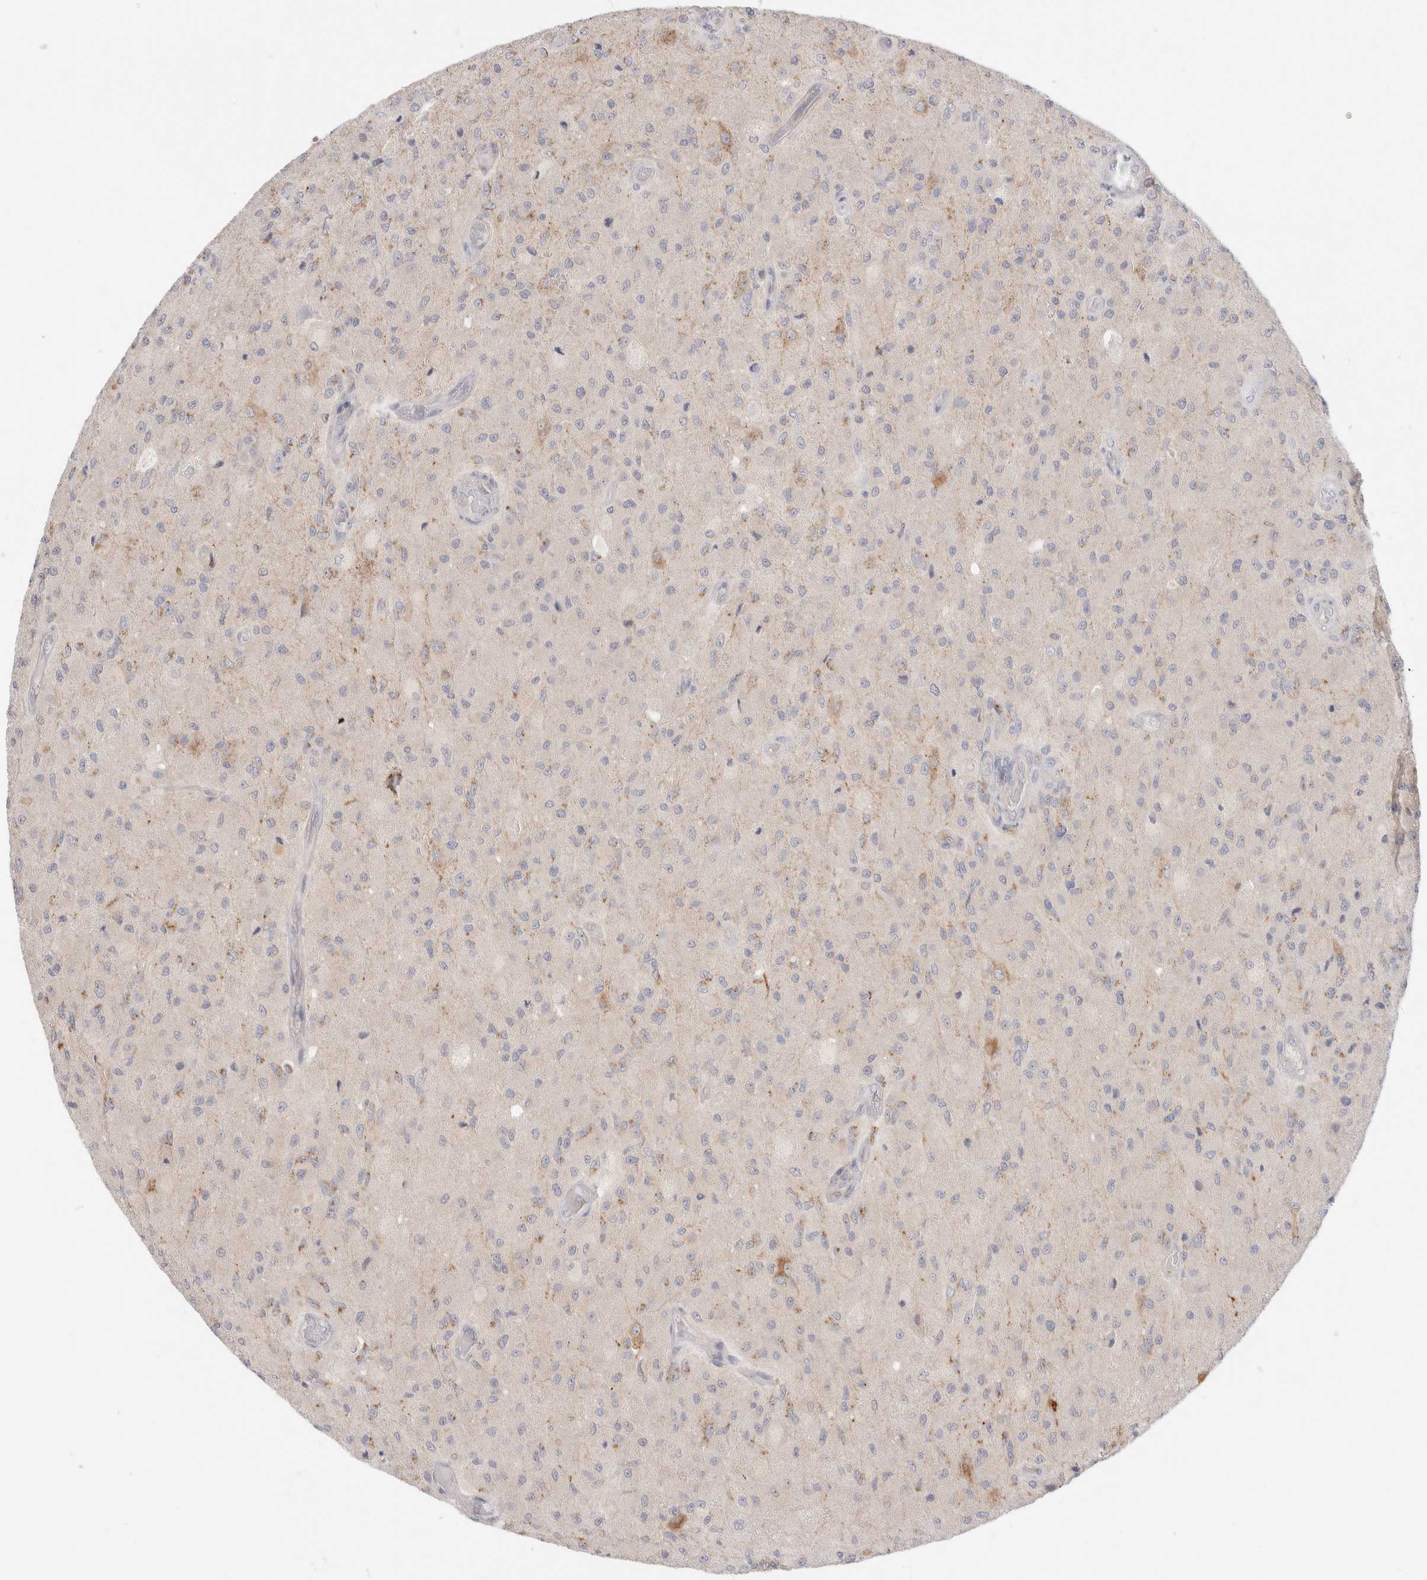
{"staining": {"intensity": "weak", "quantity": "<25%", "location": "cytoplasmic/membranous"}, "tissue": "glioma", "cell_type": "Tumor cells", "image_type": "cancer", "snomed": [{"axis": "morphology", "description": "Normal tissue, NOS"}, {"axis": "morphology", "description": "Glioma, malignant, High grade"}, {"axis": "topography", "description": "Cerebral cortex"}], "caption": "Immunohistochemistry (IHC) photomicrograph of neoplastic tissue: glioma stained with DAB (3,3'-diaminobenzidine) demonstrates no significant protein positivity in tumor cells. (DAB IHC with hematoxylin counter stain).", "gene": "EFCAB13", "patient": {"sex": "male", "age": 77}}